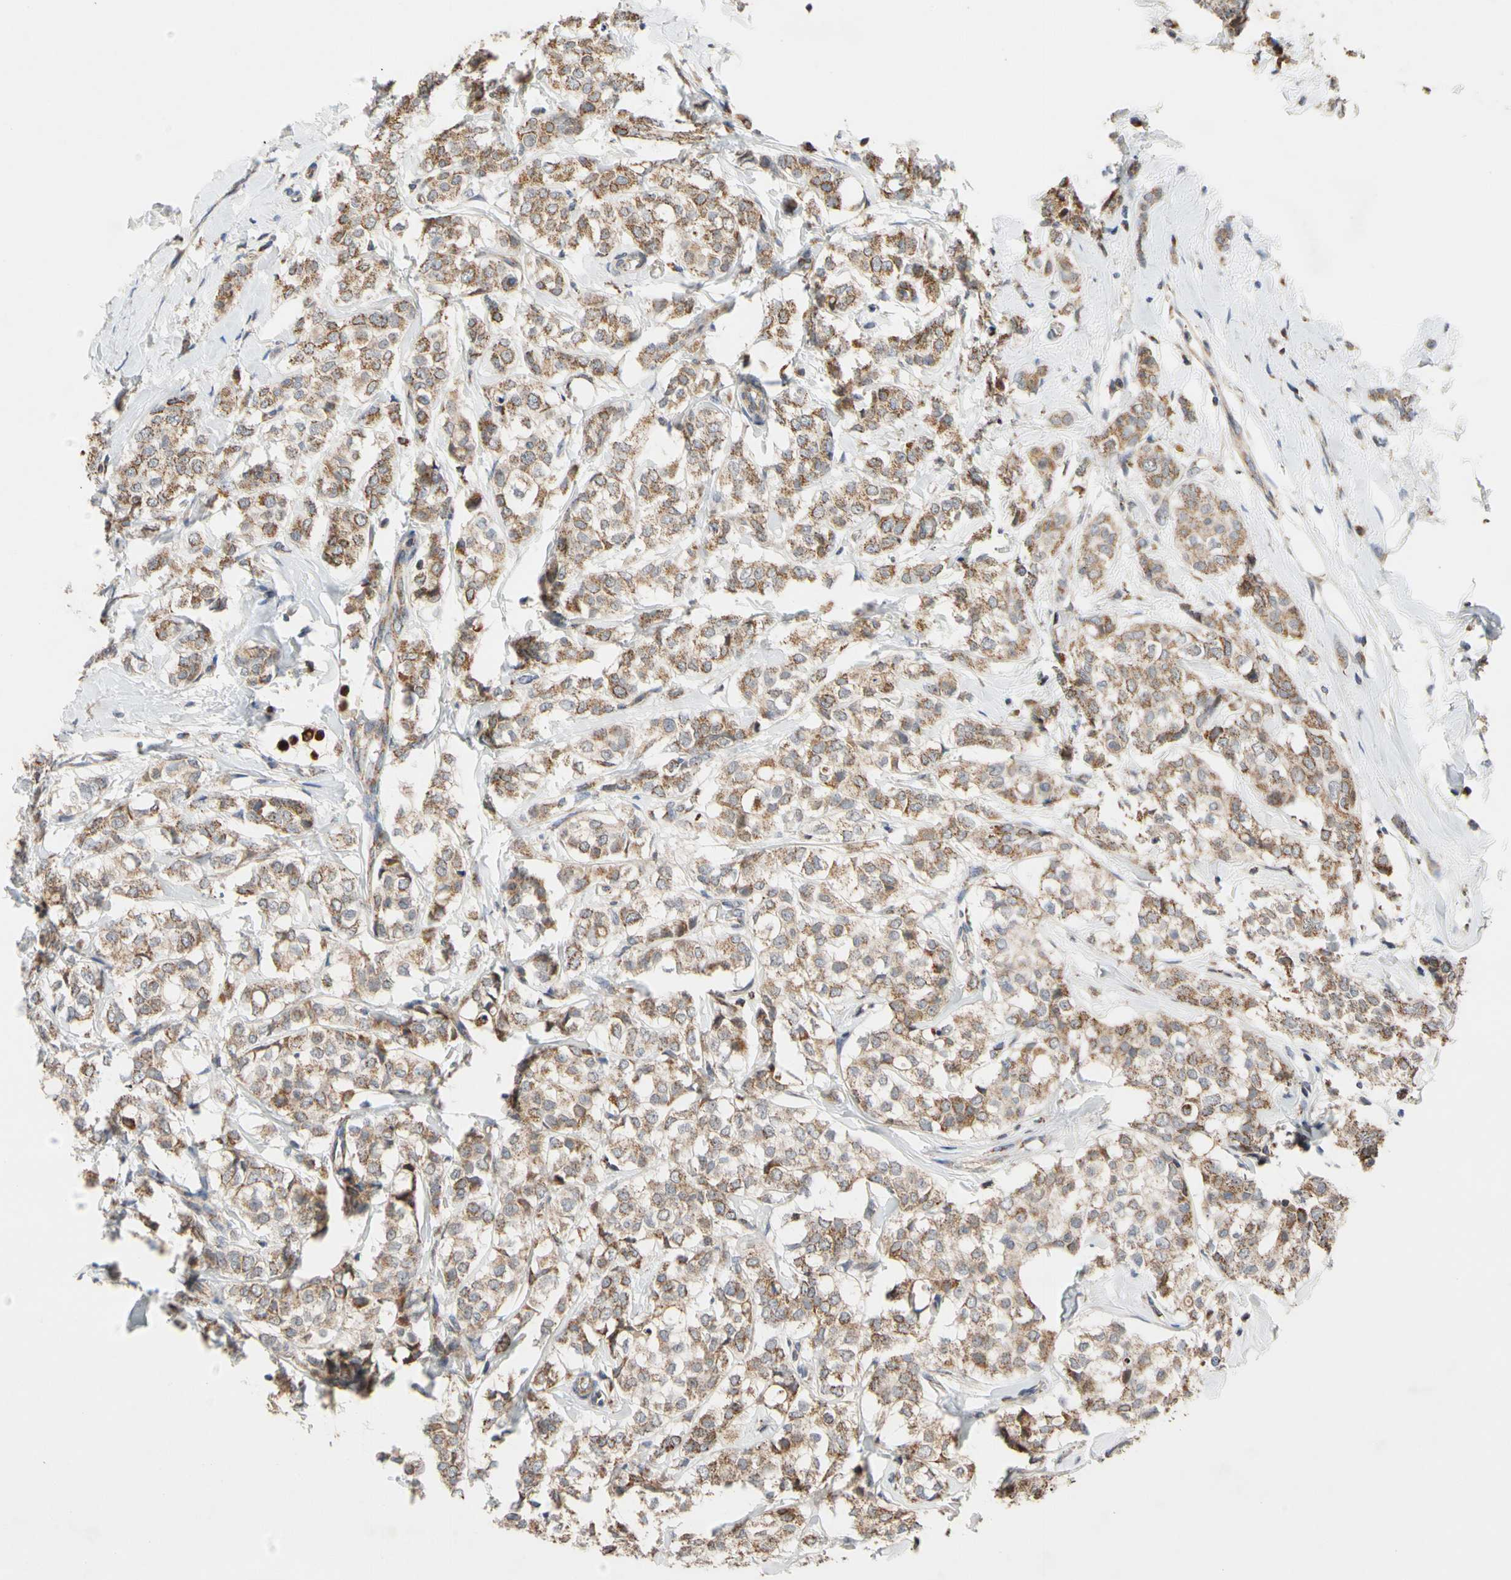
{"staining": {"intensity": "moderate", "quantity": ">75%", "location": "cytoplasmic/membranous"}, "tissue": "breast cancer", "cell_type": "Tumor cells", "image_type": "cancer", "snomed": [{"axis": "morphology", "description": "Lobular carcinoma"}, {"axis": "topography", "description": "Breast"}], "caption": "Tumor cells show medium levels of moderate cytoplasmic/membranous staining in about >75% of cells in human lobular carcinoma (breast).", "gene": "GPD2", "patient": {"sex": "female", "age": 60}}